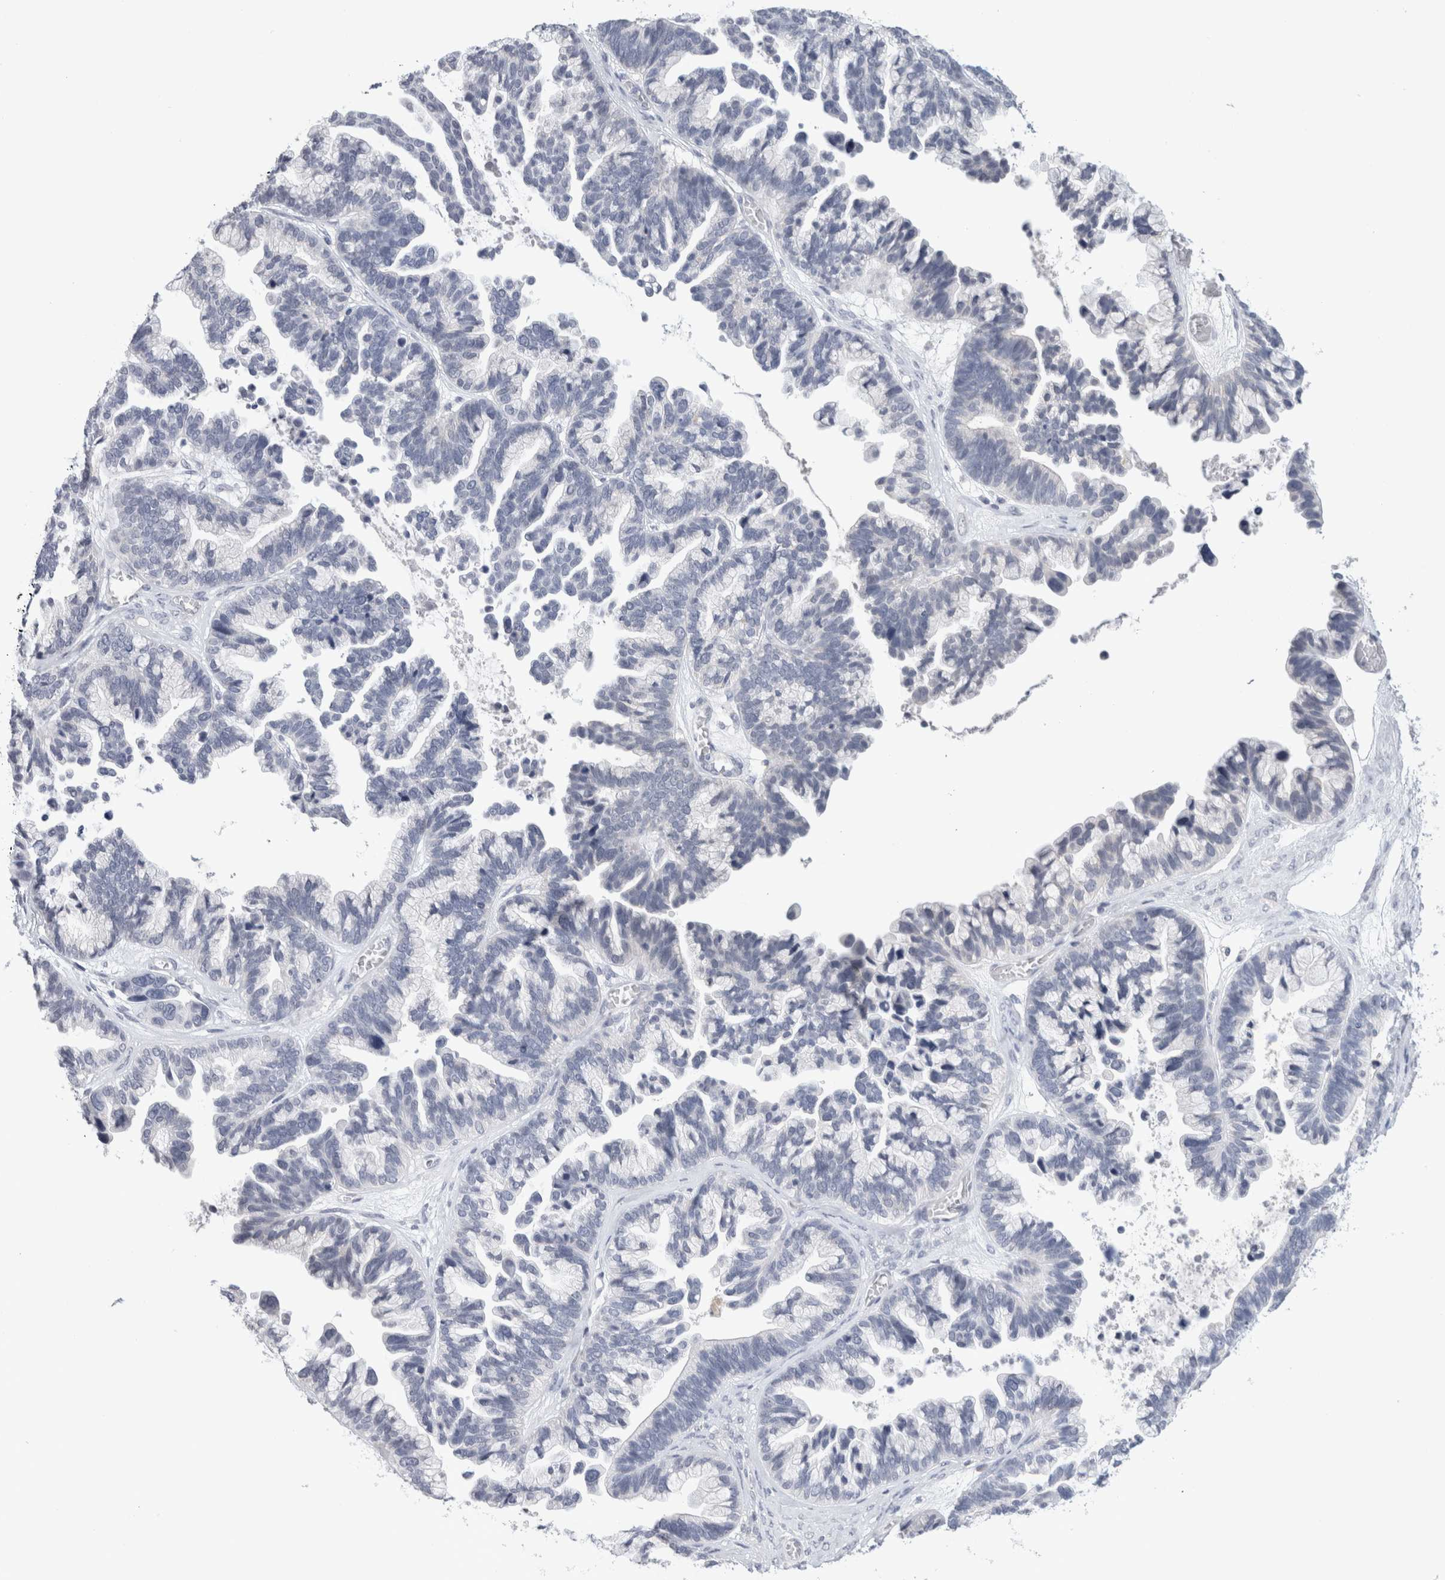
{"staining": {"intensity": "negative", "quantity": "none", "location": "none"}, "tissue": "ovarian cancer", "cell_type": "Tumor cells", "image_type": "cancer", "snomed": [{"axis": "morphology", "description": "Cystadenocarcinoma, serous, NOS"}, {"axis": "topography", "description": "Ovary"}], "caption": "An immunohistochemistry (IHC) micrograph of serous cystadenocarcinoma (ovarian) is shown. There is no staining in tumor cells of serous cystadenocarcinoma (ovarian). (Immunohistochemistry, brightfield microscopy, high magnification).", "gene": "TONSL", "patient": {"sex": "female", "age": 56}}